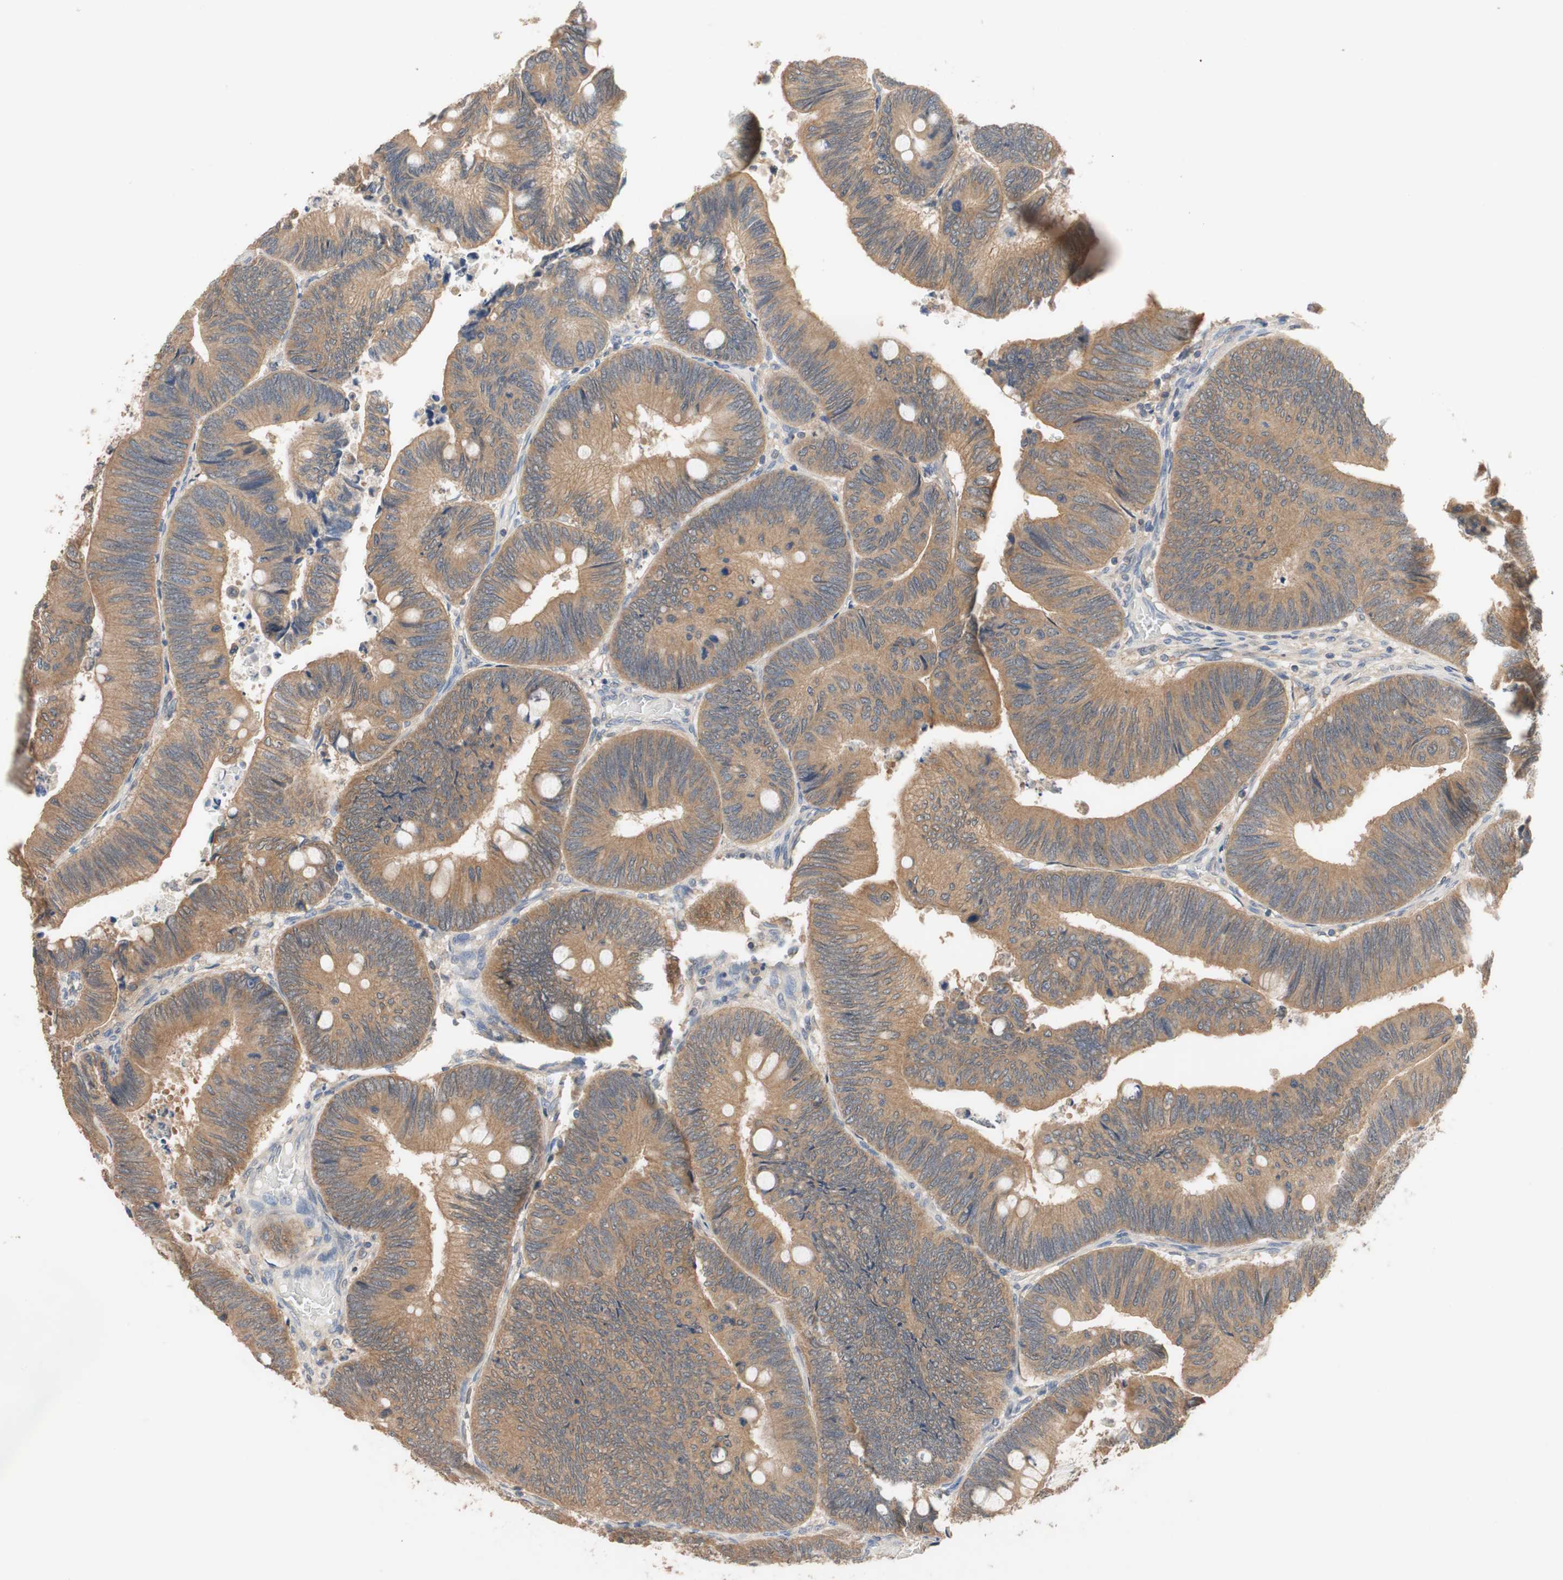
{"staining": {"intensity": "moderate", "quantity": ">75%", "location": "cytoplasmic/membranous"}, "tissue": "colorectal cancer", "cell_type": "Tumor cells", "image_type": "cancer", "snomed": [{"axis": "morphology", "description": "Normal tissue, NOS"}, {"axis": "morphology", "description": "Adenocarcinoma, NOS"}, {"axis": "topography", "description": "Rectum"}, {"axis": "topography", "description": "Peripheral nerve tissue"}], "caption": "A histopathology image of colorectal adenocarcinoma stained for a protein shows moderate cytoplasmic/membranous brown staining in tumor cells. The protein is stained brown, and the nuclei are stained in blue (DAB IHC with brightfield microscopy, high magnification).", "gene": "ADAP1", "patient": {"sex": "male", "age": 92}}